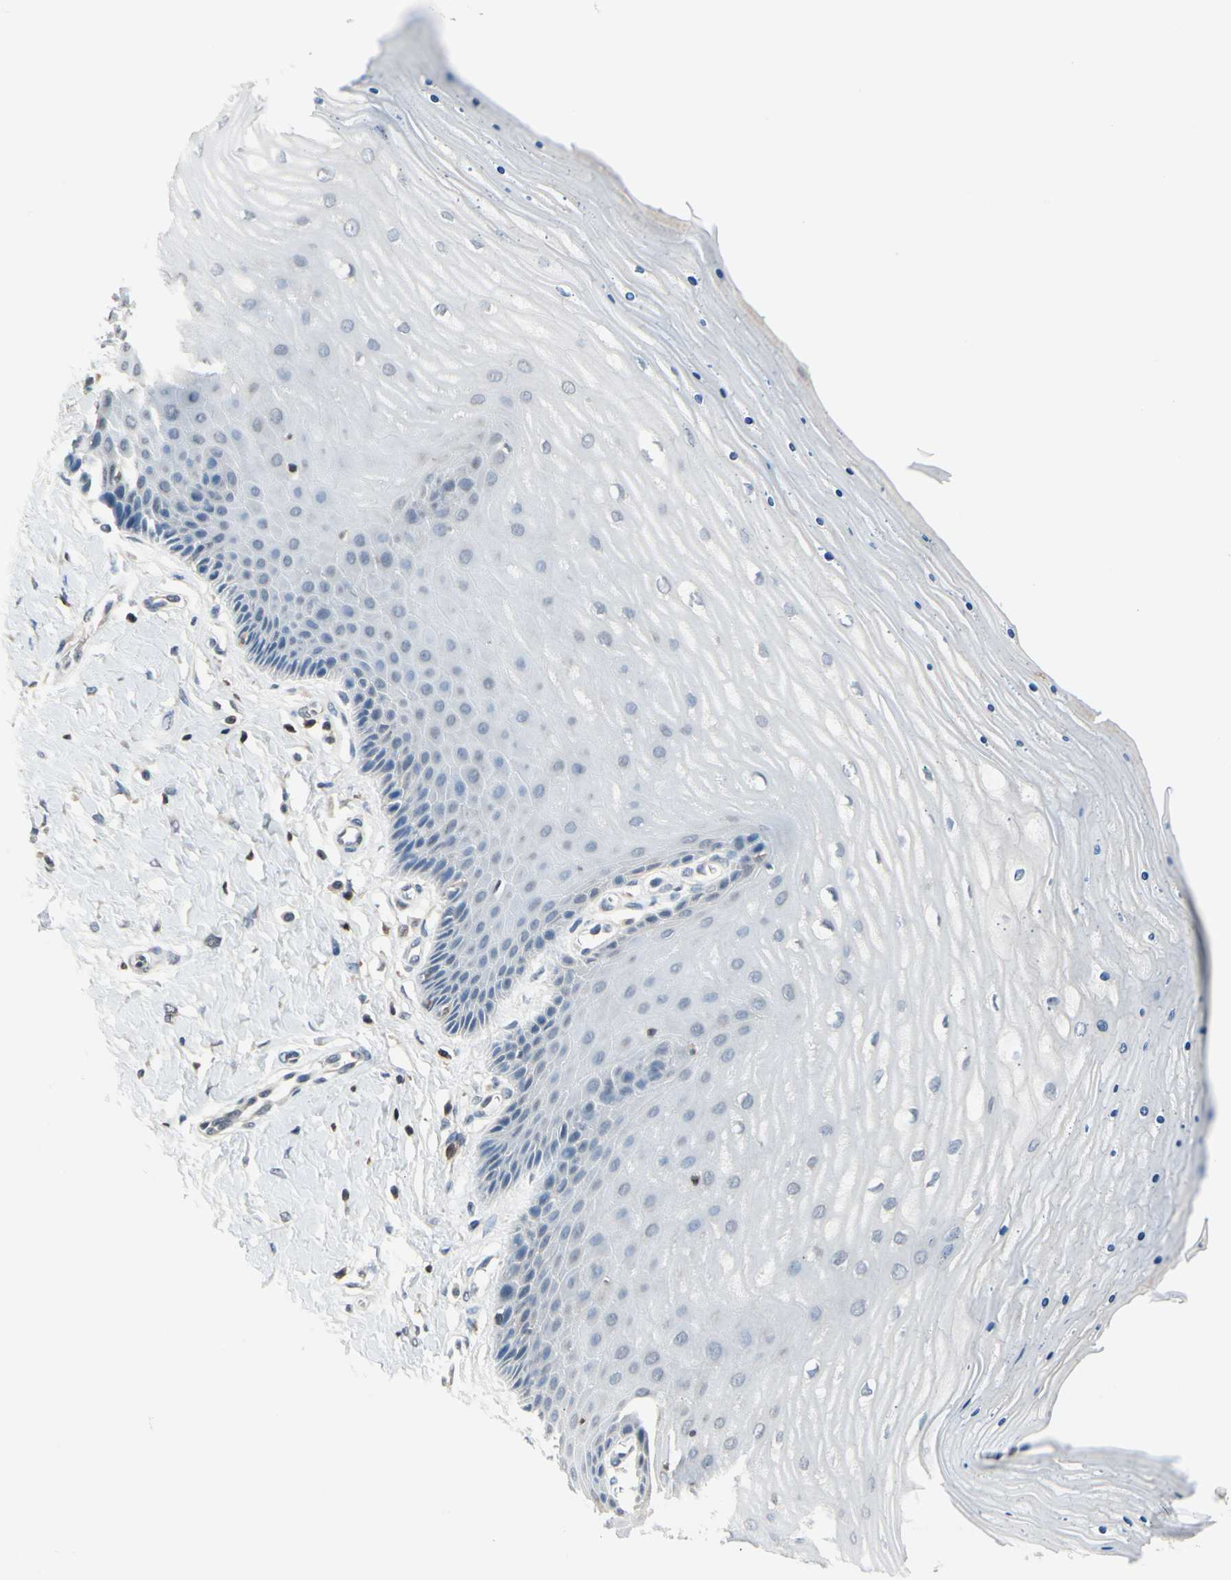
{"staining": {"intensity": "negative", "quantity": "none", "location": "none"}, "tissue": "cervix", "cell_type": "Glandular cells", "image_type": "normal", "snomed": [{"axis": "morphology", "description": "Normal tissue, NOS"}, {"axis": "topography", "description": "Cervix"}], "caption": "Immunohistochemical staining of unremarkable human cervix exhibits no significant positivity in glandular cells.", "gene": "NFATC2", "patient": {"sex": "female", "age": 55}}